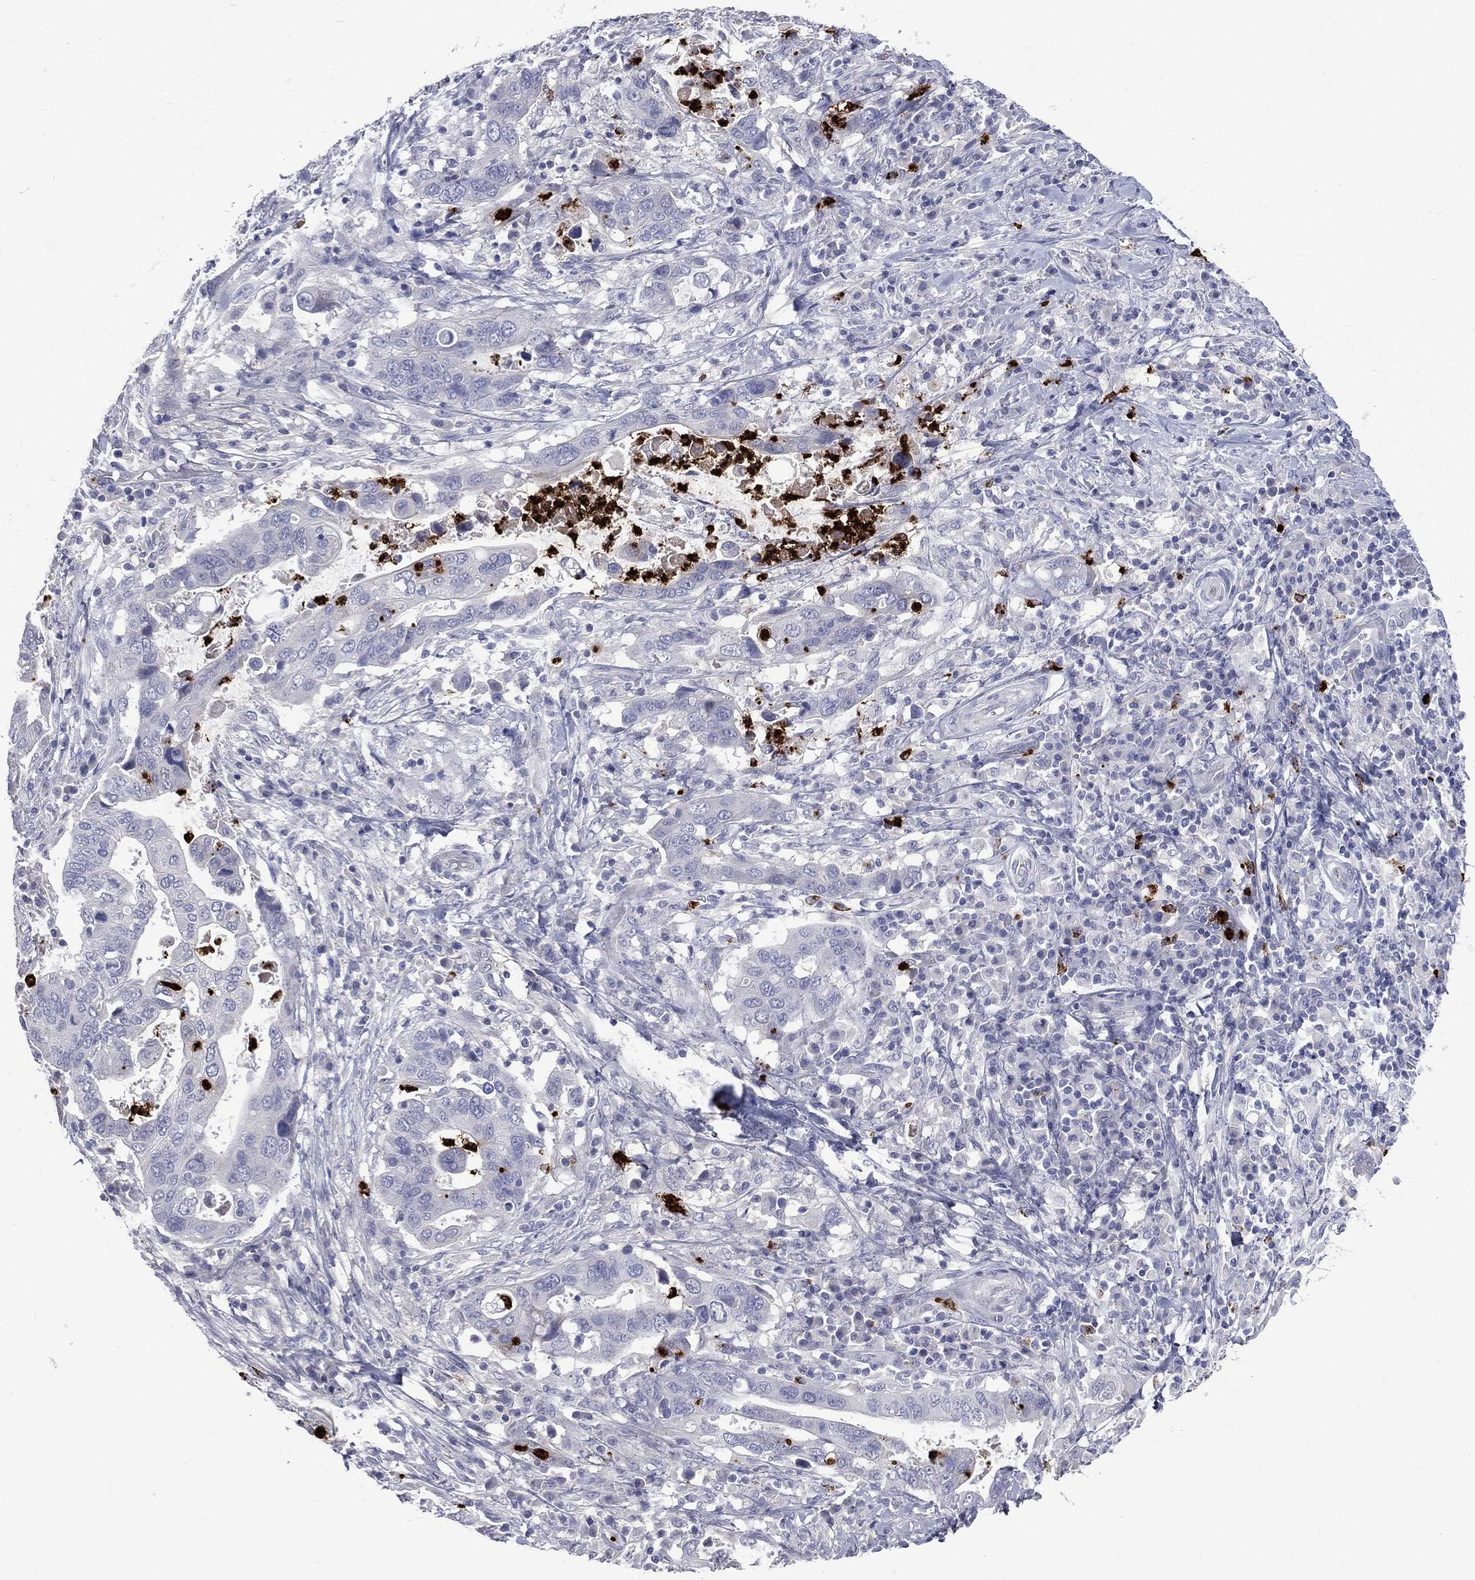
{"staining": {"intensity": "negative", "quantity": "none", "location": "none"}, "tissue": "stomach cancer", "cell_type": "Tumor cells", "image_type": "cancer", "snomed": [{"axis": "morphology", "description": "Adenocarcinoma, NOS"}, {"axis": "topography", "description": "Stomach"}], "caption": "Tumor cells are negative for brown protein staining in stomach adenocarcinoma.", "gene": "ELANE", "patient": {"sex": "male", "age": 54}}